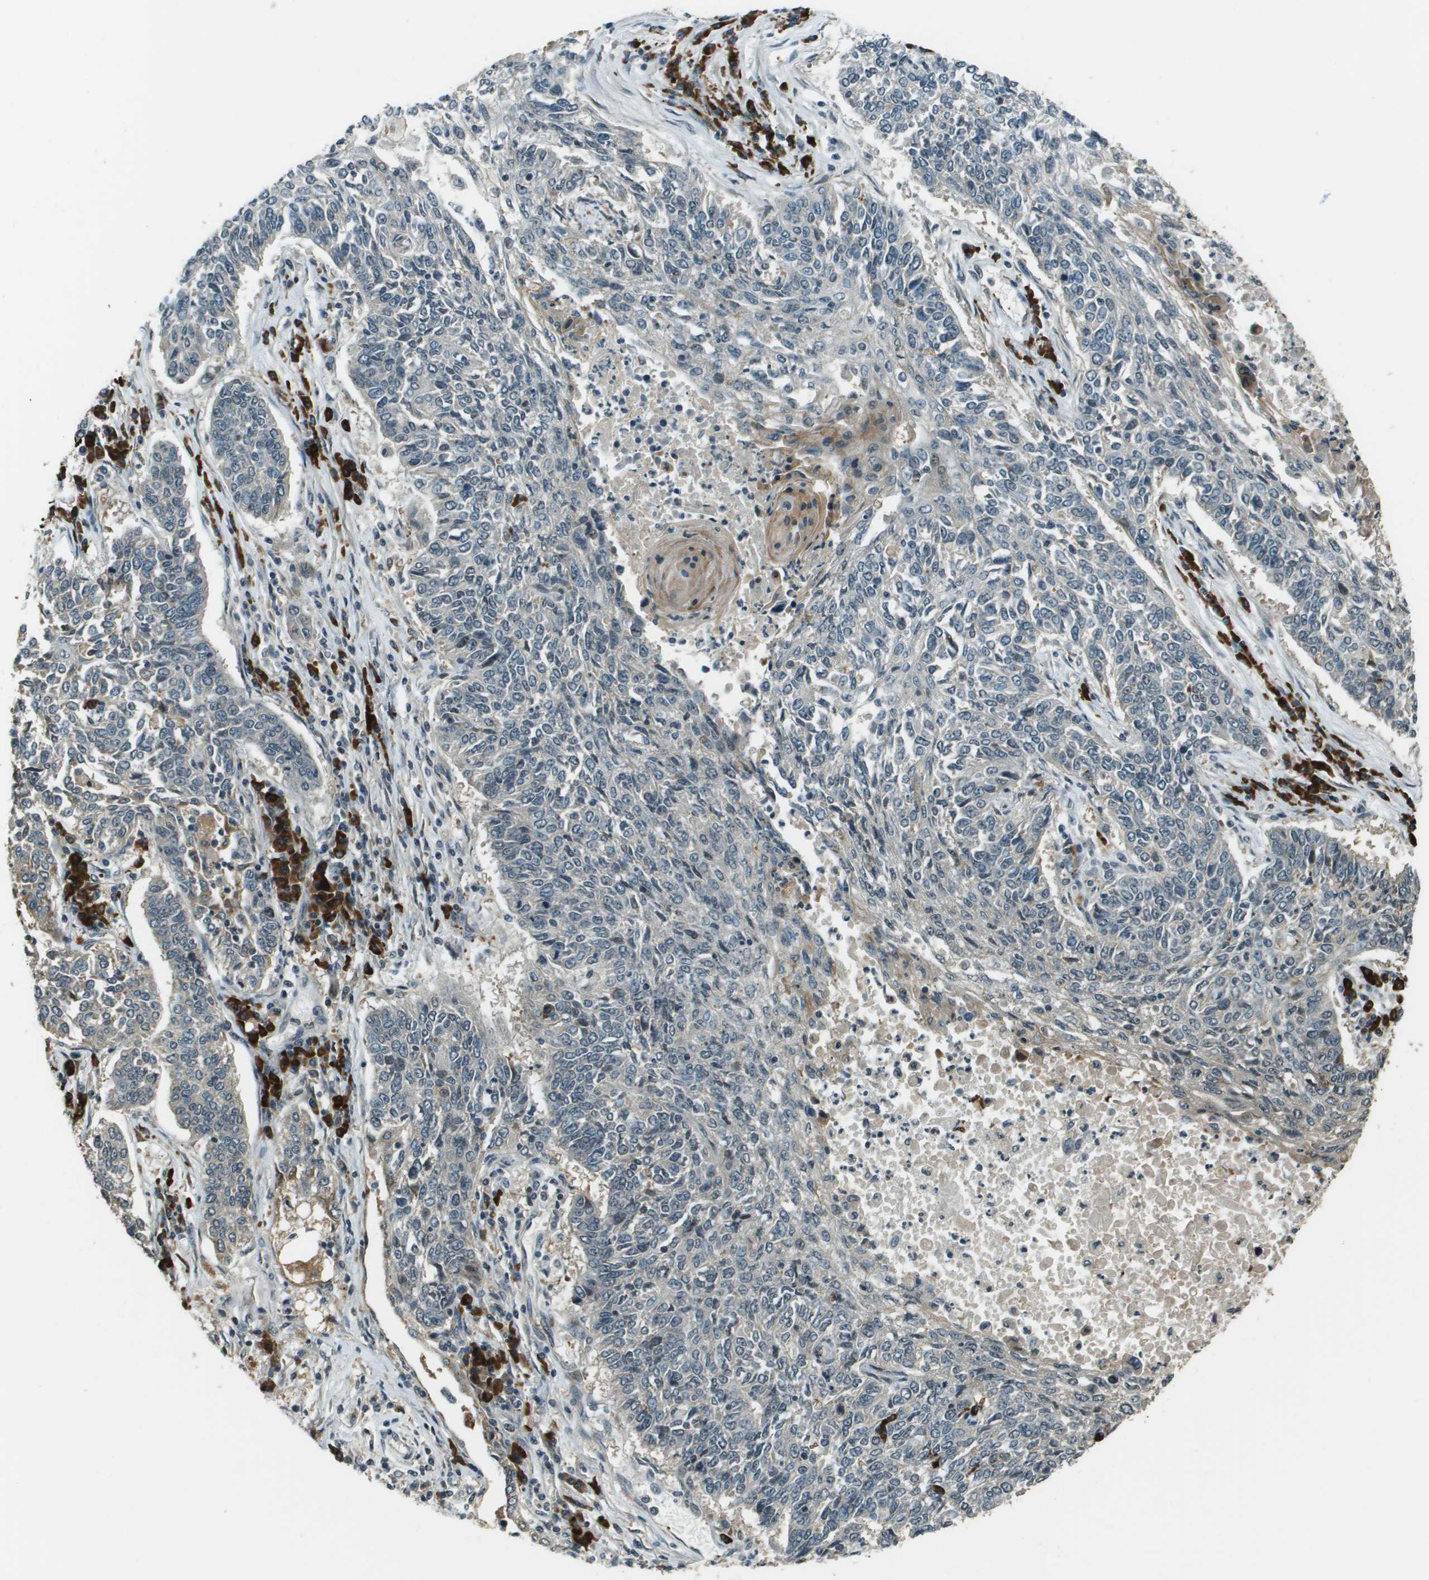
{"staining": {"intensity": "negative", "quantity": "none", "location": "none"}, "tissue": "lung cancer", "cell_type": "Tumor cells", "image_type": "cancer", "snomed": [{"axis": "morphology", "description": "Normal tissue, NOS"}, {"axis": "morphology", "description": "Squamous cell carcinoma, NOS"}, {"axis": "topography", "description": "Cartilage tissue"}, {"axis": "topography", "description": "Bronchus"}, {"axis": "topography", "description": "Lung"}], "caption": "Photomicrograph shows no protein positivity in tumor cells of lung cancer tissue.", "gene": "SDC3", "patient": {"sex": "female", "age": 49}}